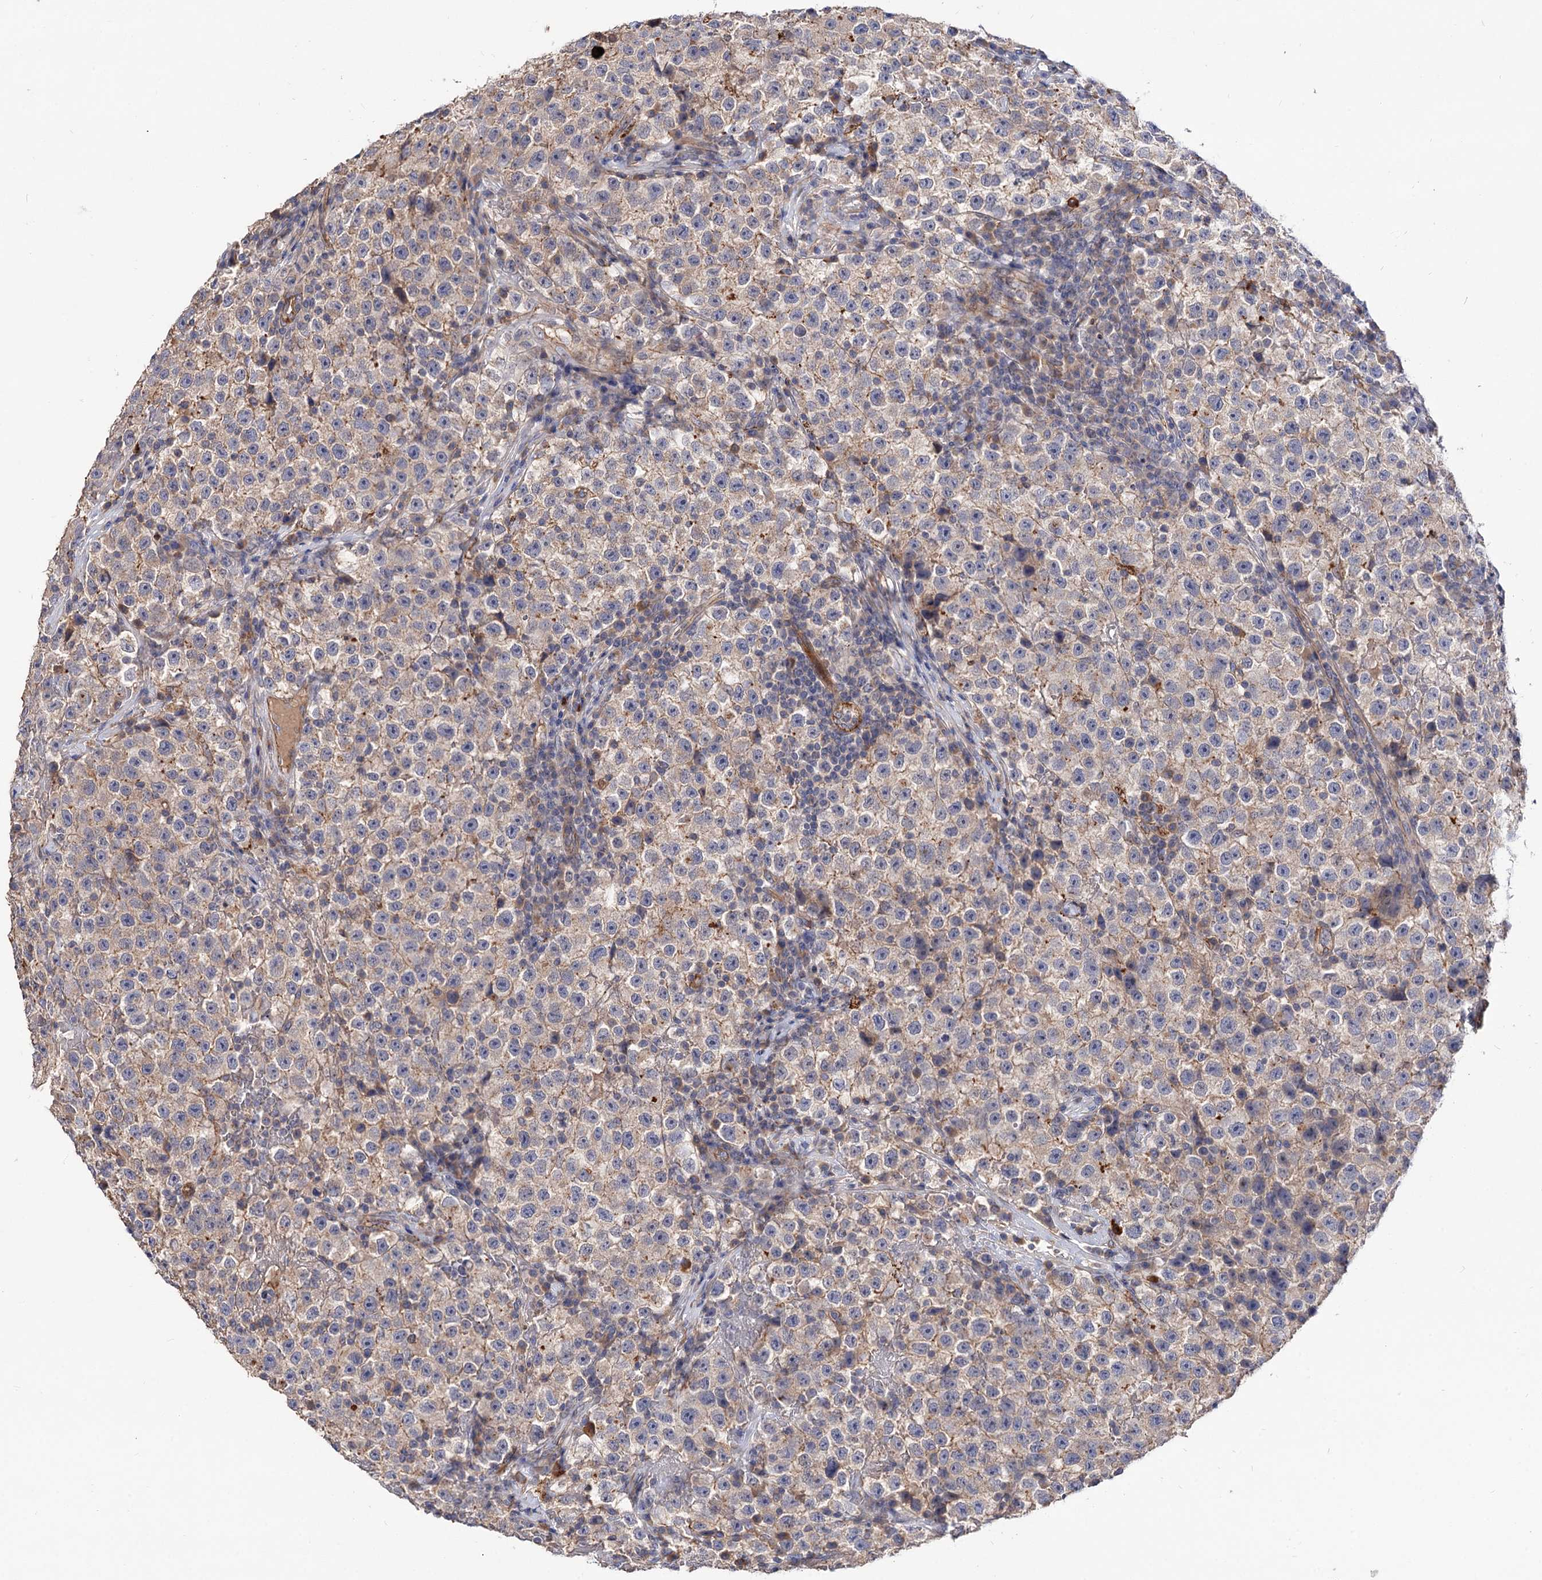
{"staining": {"intensity": "weak", "quantity": "<25%", "location": "cytoplasmic/membranous"}, "tissue": "testis cancer", "cell_type": "Tumor cells", "image_type": "cancer", "snomed": [{"axis": "morphology", "description": "Seminoma, NOS"}, {"axis": "topography", "description": "Testis"}], "caption": "IHC histopathology image of human testis cancer (seminoma) stained for a protein (brown), which exhibits no positivity in tumor cells. (Stains: DAB immunohistochemistry (IHC) with hematoxylin counter stain, Microscopy: brightfield microscopy at high magnification).", "gene": "NUDCD2", "patient": {"sex": "male", "age": 22}}